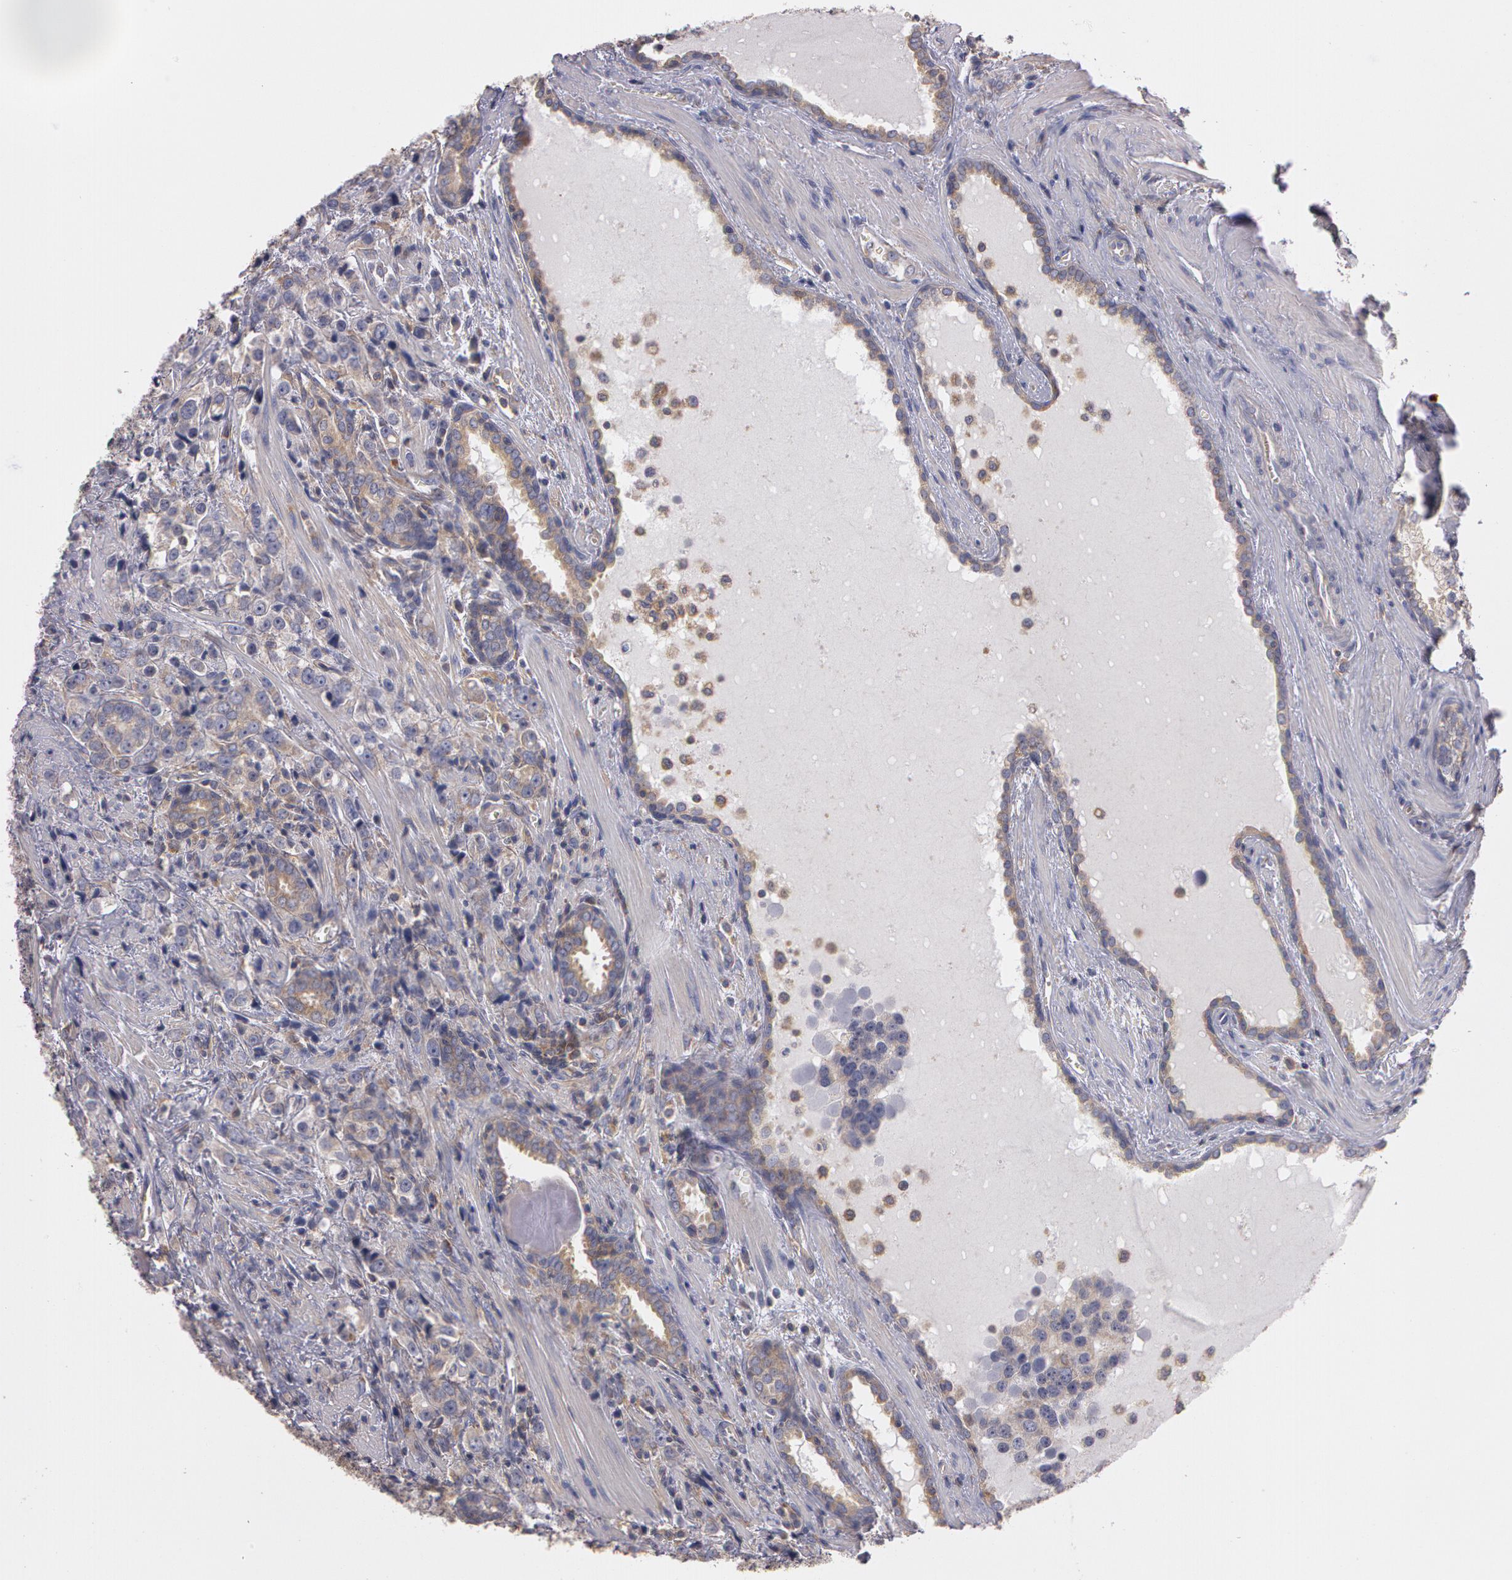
{"staining": {"intensity": "weak", "quantity": "25%-75%", "location": "cytoplasmic/membranous"}, "tissue": "prostate cancer", "cell_type": "Tumor cells", "image_type": "cancer", "snomed": [{"axis": "morphology", "description": "Adenocarcinoma, High grade"}, {"axis": "topography", "description": "Prostate"}], "caption": "Immunohistochemistry histopathology image of human prostate cancer (adenocarcinoma (high-grade)) stained for a protein (brown), which demonstrates low levels of weak cytoplasmic/membranous positivity in approximately 25%-75% of tumor cells.", "gene": "NEK9", "patient": {"sex": "male", "age": 71}}